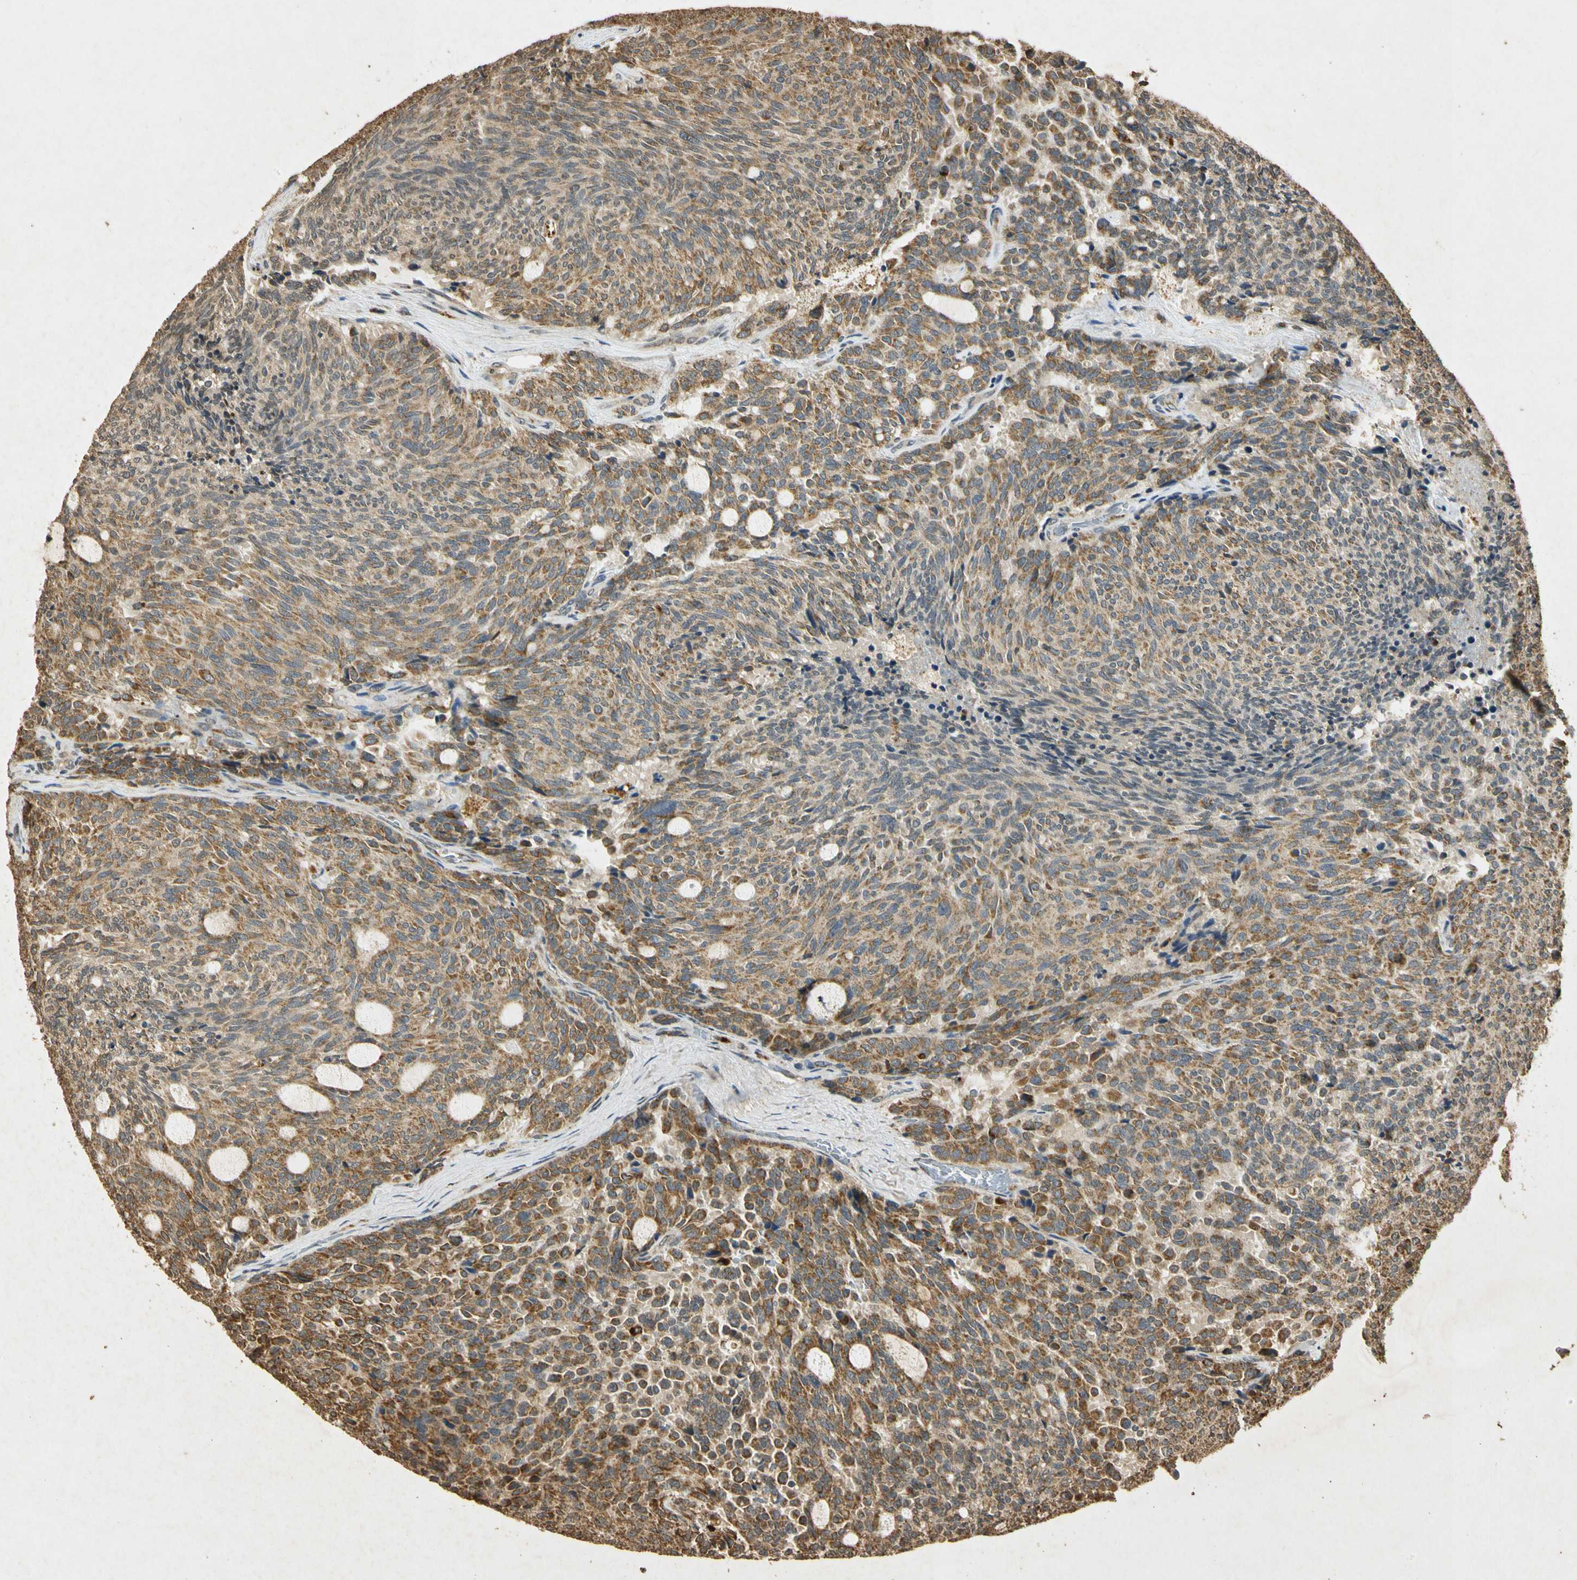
{"staining": {"intensity": "moderate", "quantity": "25%-75%", "location": "cytoplasmic/membranous"}, "tissue": "carcinoid", "cell_type": "Tumor cells", "image_type": "cancer", "snomed": [{"axis": "morphology", "description": "Carcinoid, malignant, NOS"}, {"axis": "topography", "description": "Pancreas"}], "caption": "Protein staining displays moderate cytoplasmic/membranous expression in approximately 25%-75% of tumor cells in carcinoid. The protein of interest is stained brown, and the nuclei are stained in blue (DAB IHC with brightfield microscopy, high magnification).", "gene": "PRDX3", "patient": {"sex": "female", "age": 54}}